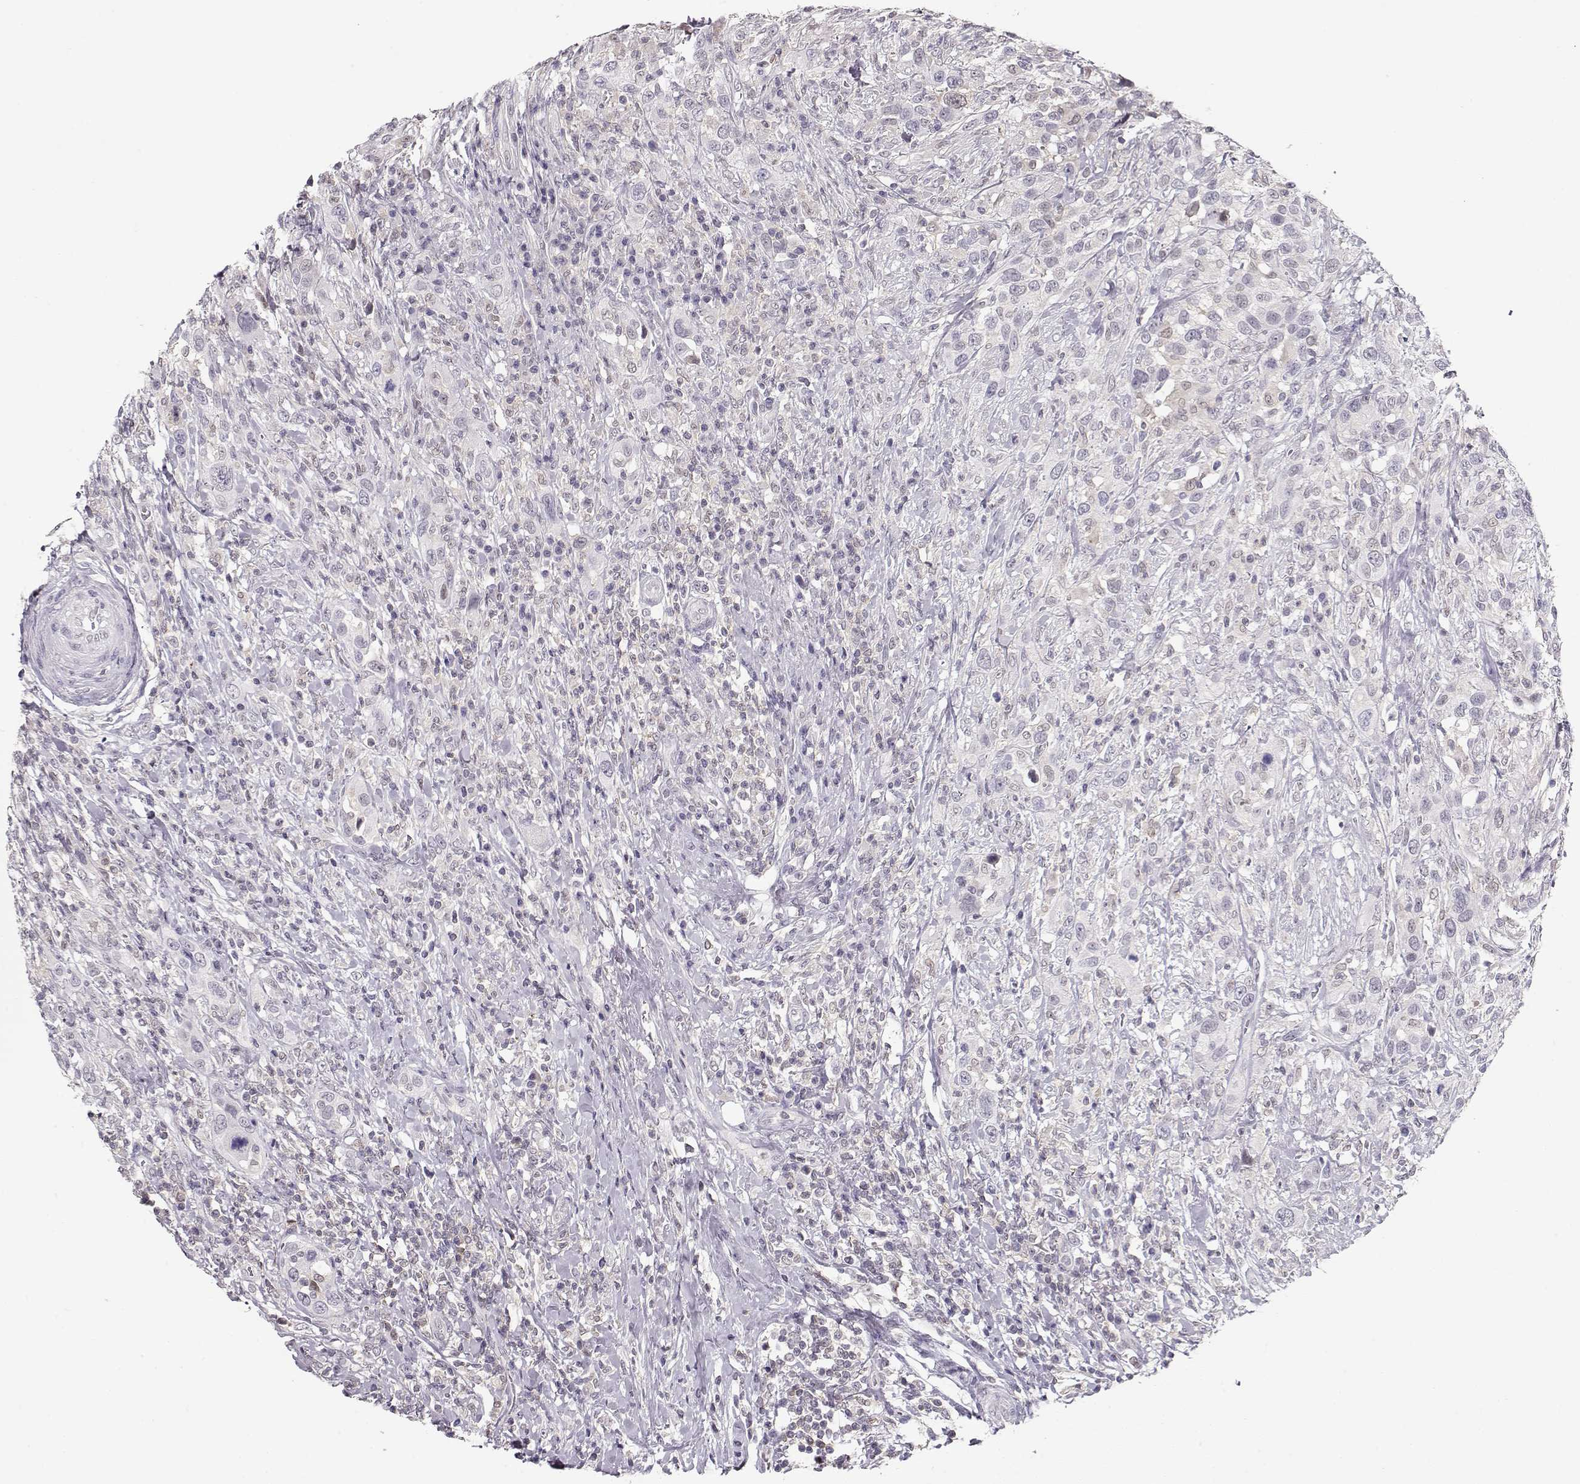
{"staining": {"intensity": "negative", "quantity": "none", "location": "none"}, "tissue": "urothelial cancer", "cell_type": "Tumor cells", "image_type": "cancer", "snomed": [{"axis": "morphology", "description": "Urothelial carcinoma, NOS"}, {"axis": "morphology", "description": "Urothelial carcinoma, High grade"}, {"axis": "topography", "description": "Urinary bladder"}], "caption": "Immunohistochemical staining of urothelial cancer exhibits no significant expression in tumor cells.", "gene": "TEPP", "patient": {"sex": "female", "age": 64}}